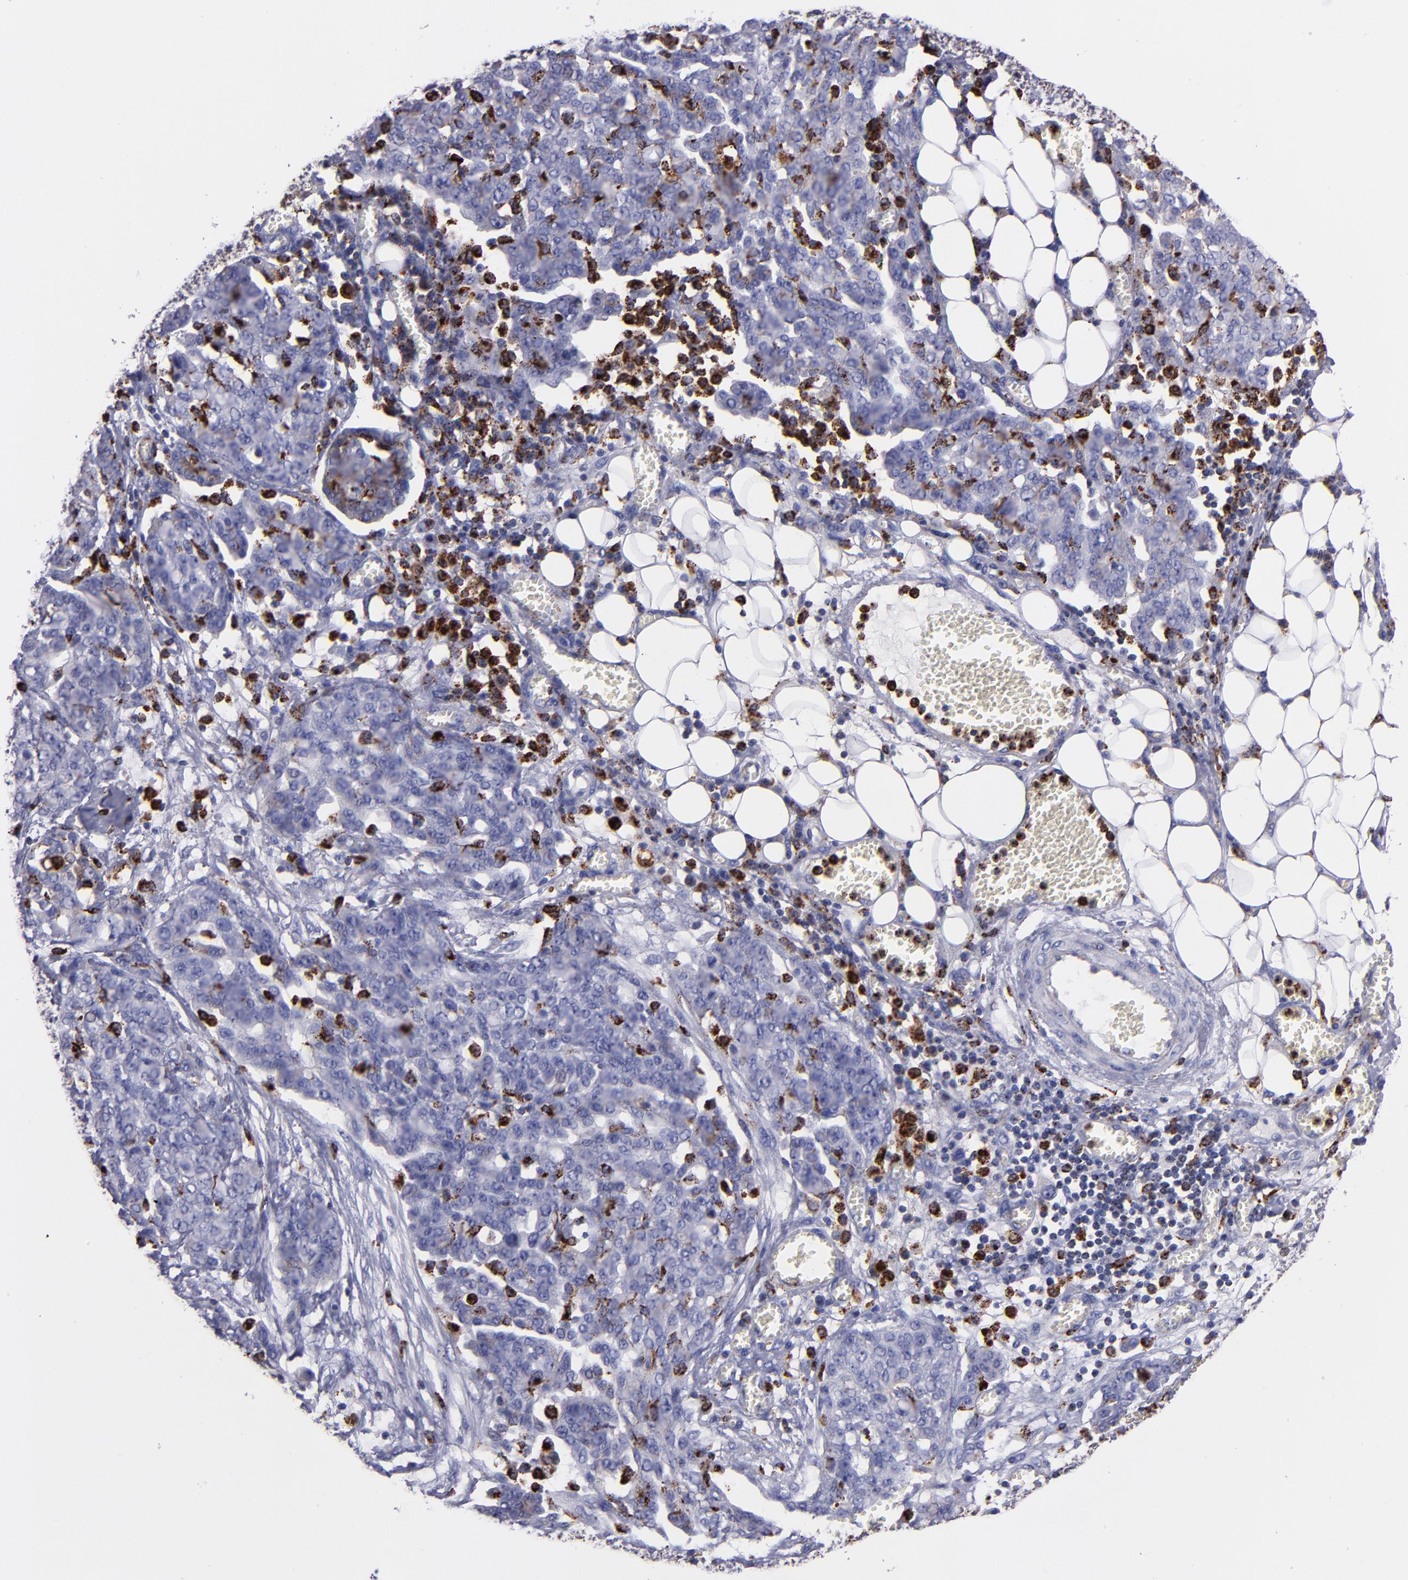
{"staining": {"intensity": "moderate", "quantity": "<25%", "location": "cytoplasmic/membranous"}, "tissue": "ovarian cancer", "cell_type": "Tumor cells", "image_type": "cancer", "snomed": [{"axis": "morphology", "description": "Cystadenocarcinoma, serous, NOS"}, {"axis": "topography", "description": "Soft tissue"}, {"axis": "topography", "description": "Ovary"}], "caption": "Immunohistochemistry (IHC) micrograph of ovarian cancer stained for a protein (brown), which reveals low levels of moderate cytoplasmic/membranous expression in approximately <25% of tumor cells.", "gene": "CTSS", "patient": {"sex": "female", "age": 57}}